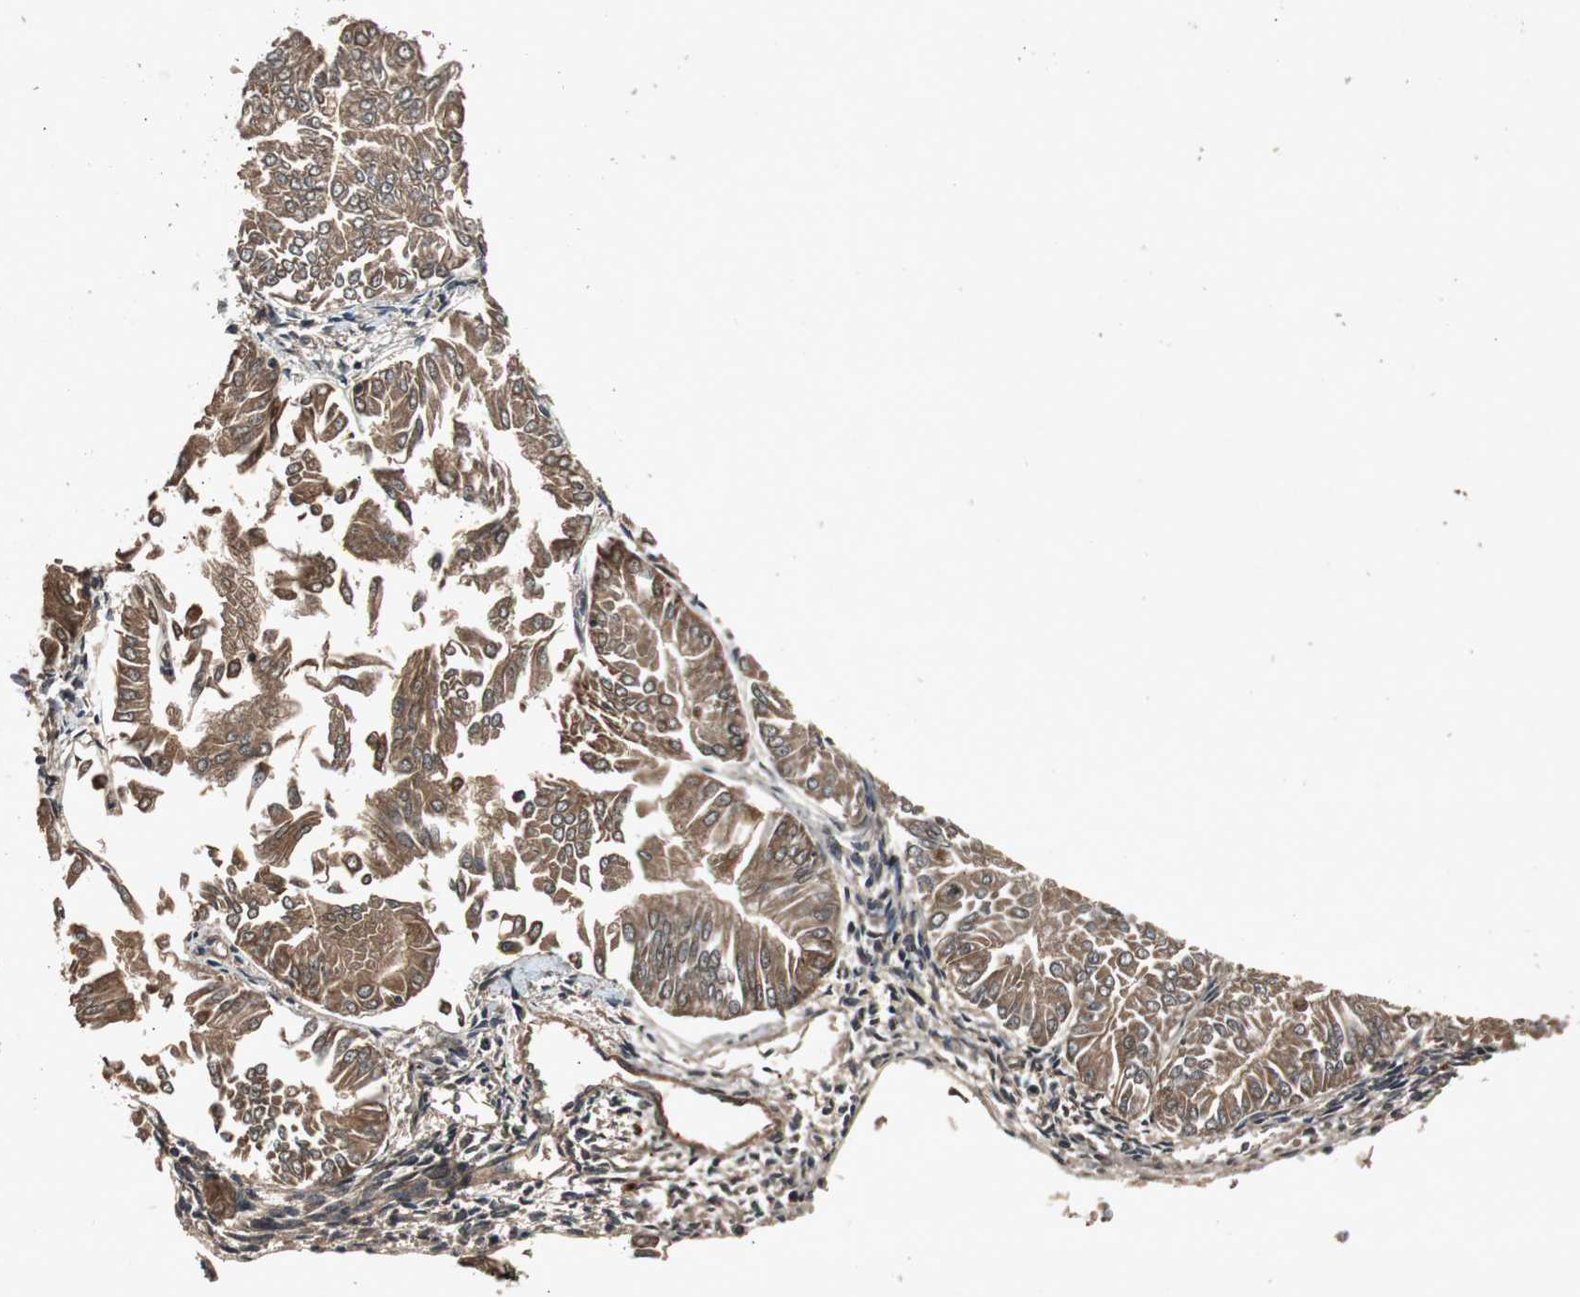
{"staining": {"intensity": "moderate", "quantity": ">75%", "location": "cytoplasmic/membranous"}, "tissue": "endometrial cancer", "cell_type": "Tumor cells", "image_type": "cancer", "snomed": [{"axis": "morphology", "description": "Adenocarcinoma, NOS"}, {"axis": "topography", "description": "Endometrium"}], "caption": "Immunohistochemical staining of human endometrial cancer reveals medium levels of moderate cytoplasmic/membranous expression in about >75% of tumor cells.", "gene": "SLIT2", "patient": {"sex": "female", "age": 53}}